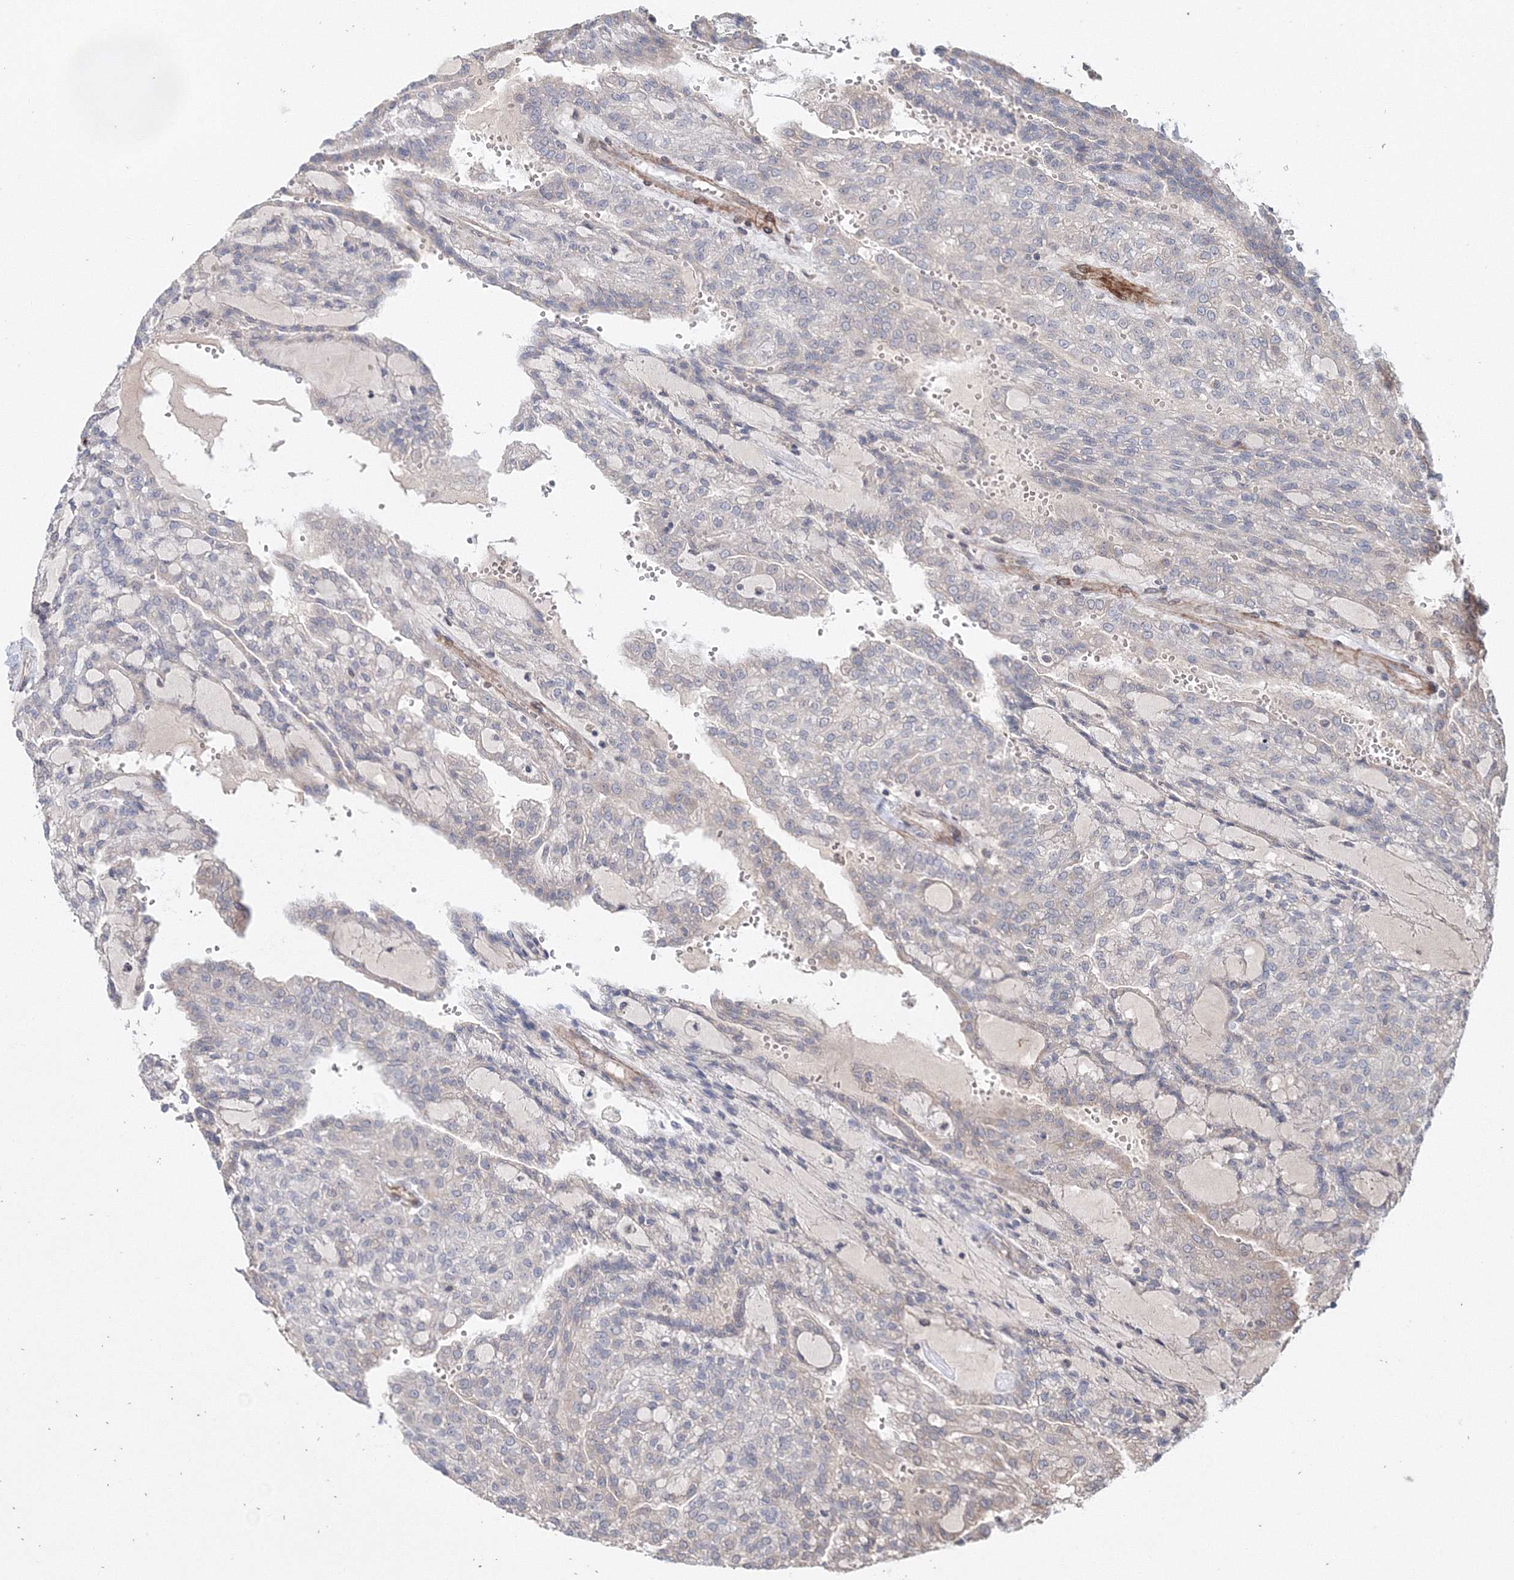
{"staining": {"intensity": "negative", "quantity": "none", "location": "none"}, "tissue": "renal cancer", "cell_type": "Tumor cells", "image_type": "cancer", "snomed": [{"axis": "morphology", "description": "Adenocarcinoma, NOS"}, {"axis": "topography", "description": "Kidney"}], "caption": "Immunohistochemical staining of human renal cancer displays no significant positivity in tumor cells.", "gene": "NOA1", "patient": {"sex": "male", "age": 63}}